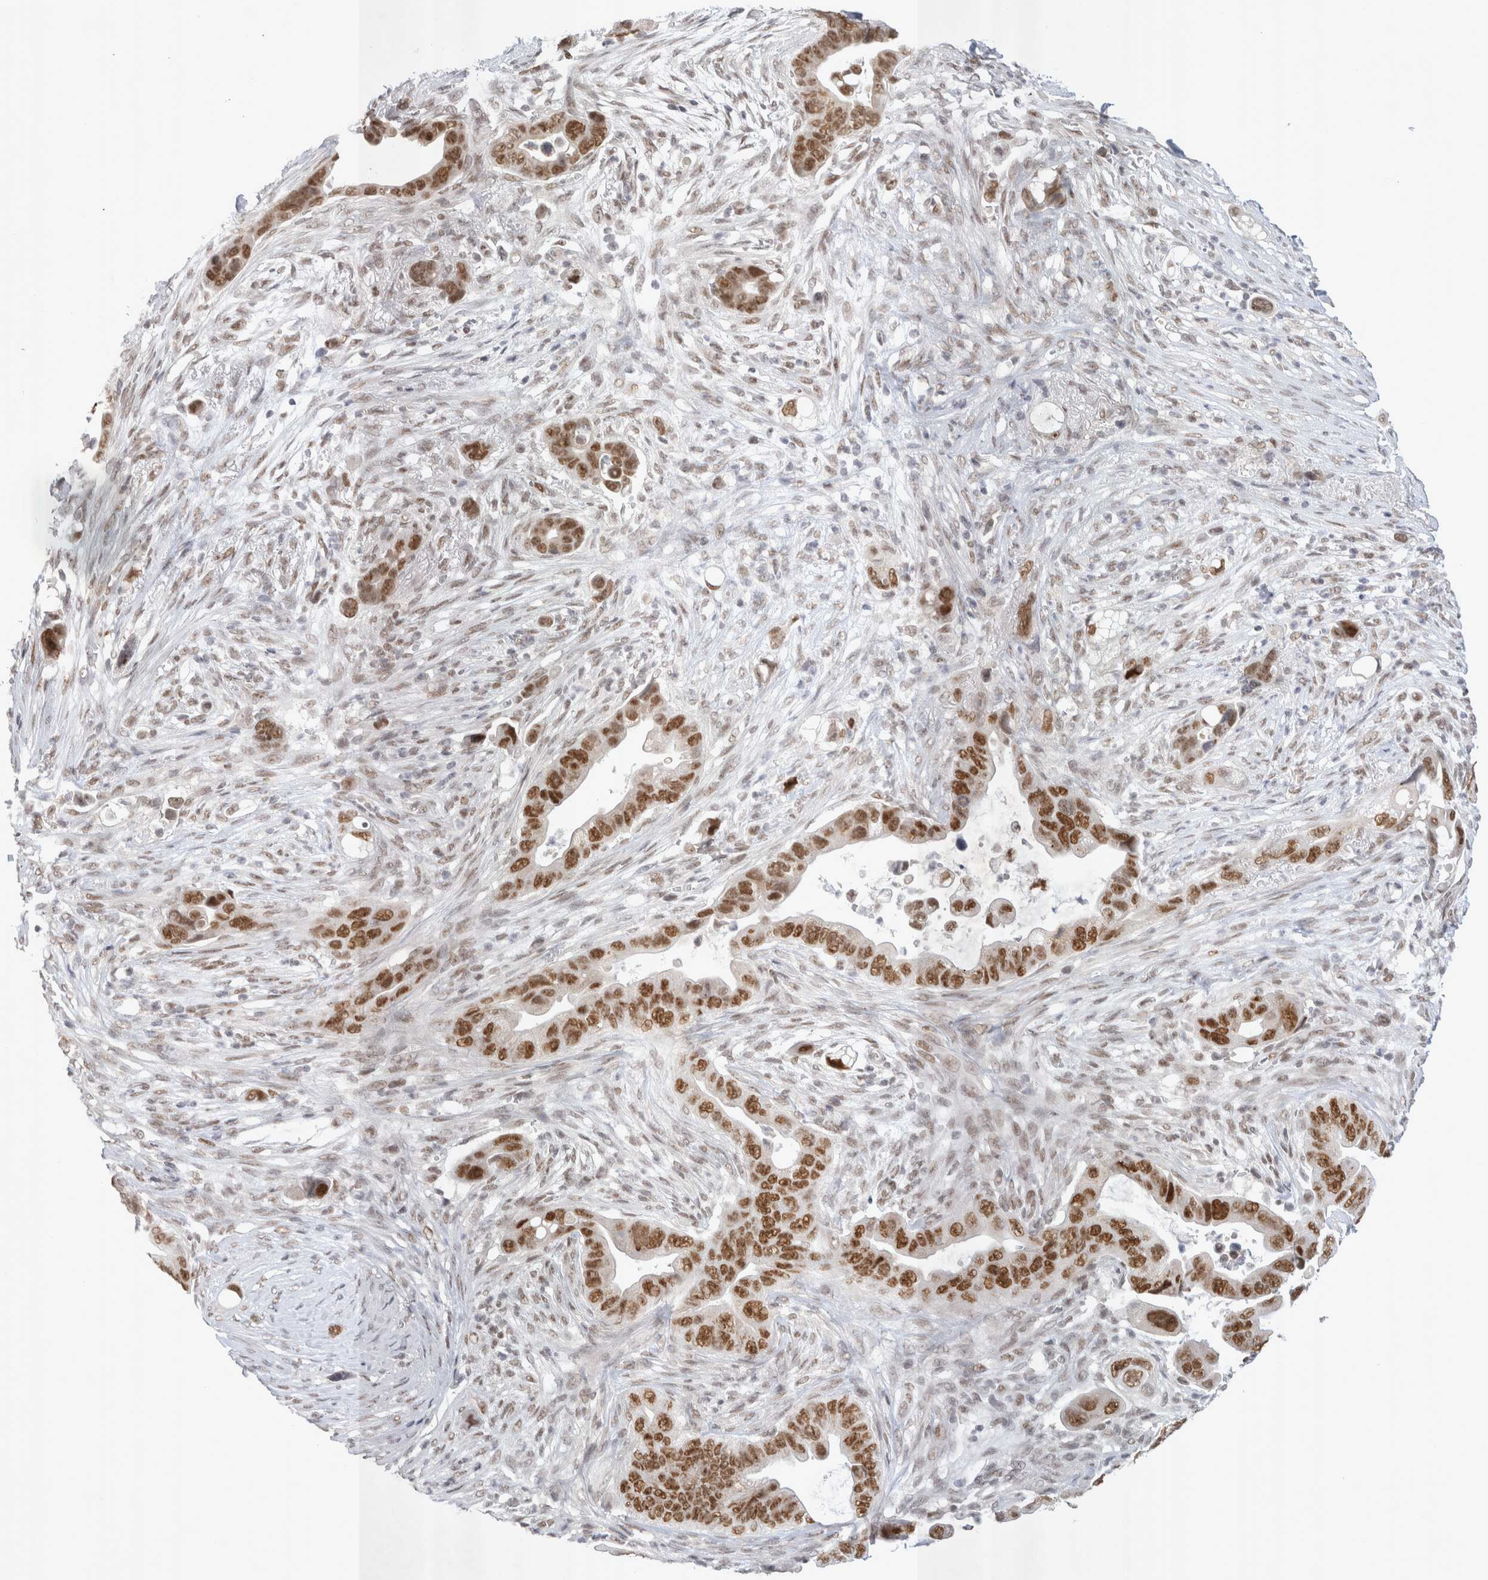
{"staining": {"intensity": "moderate", "quantity": ">75%", "location": "nuclear"}, "tissue": "pancreatic cancer", "cell_type": "Tumor cells", "image_type": "cancer", "snomed": [{"axis": "morphology", "description": "Adenocarcinoma, NOS"}, {"axis": "topography", "description": "Pancreas"}], "caption": "Immunohistochemistry (IHC) micrograph of human pancreatic cancer (adenocarcinoma) stained for a protein (brown), which demonstrates medium levels of moderate nuclear expression in about >75% of tumor cells.", "gene": "RECQL4", "patient": {"sex": "female", "age": 72}}